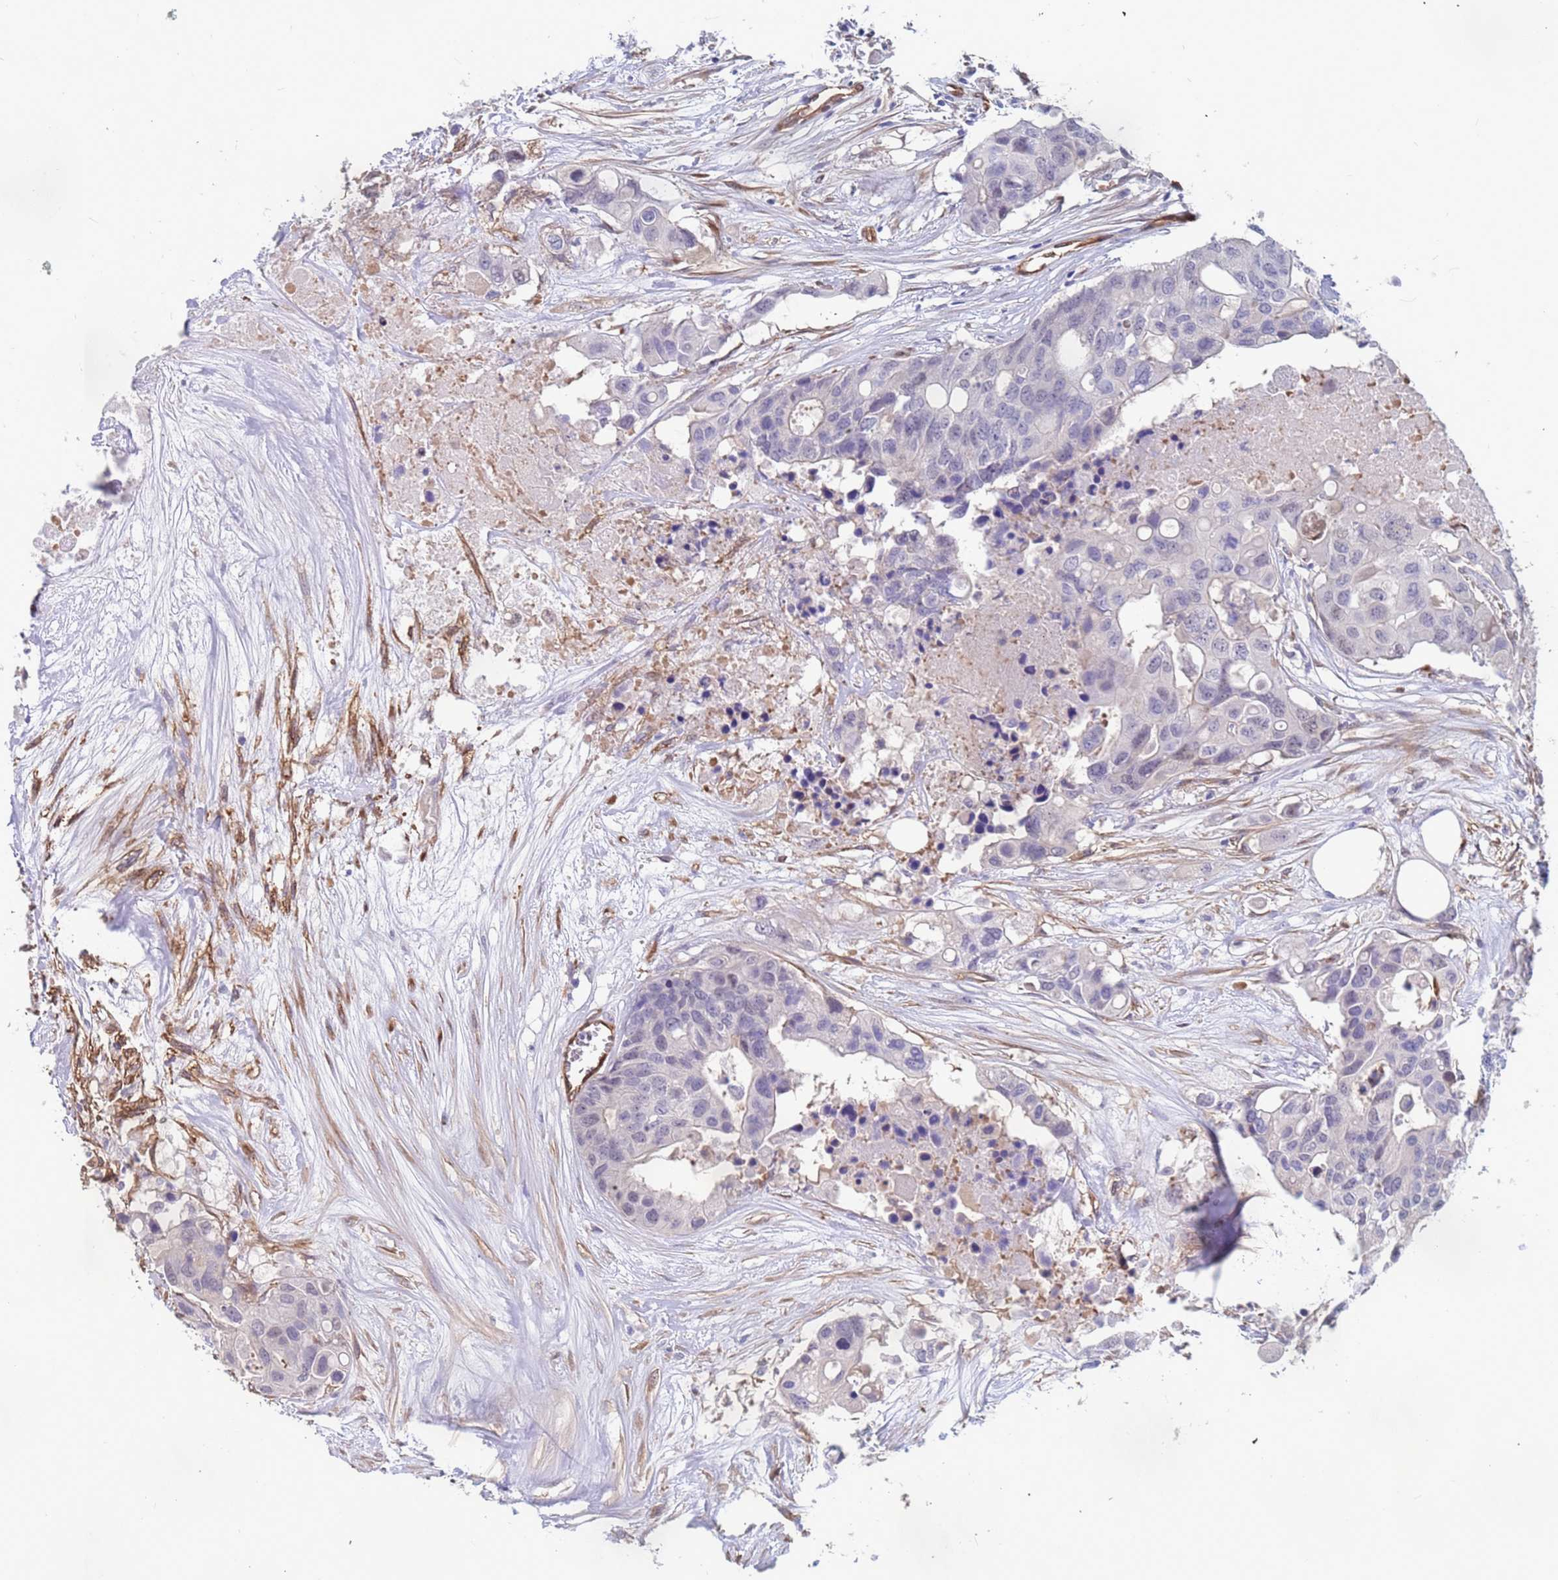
{"staining": {"intensity": "negative", "quantity": "none", "location": "none"}, "tissue": "colorectal cancer", "cell_type": "Tumor cells", "image_type": "cancer", "snomed": [{"axis": "morphology", "description": "Adenocarcinoma, NOS"}, {"axis": "topography", "description": "Colon"}], "caption": "The histopathology image displays no significant staining in tumor cells of colorectal adenocarcinoma.", "gene": "EHD2", "patient": {"sex": "male", "age": 77}}